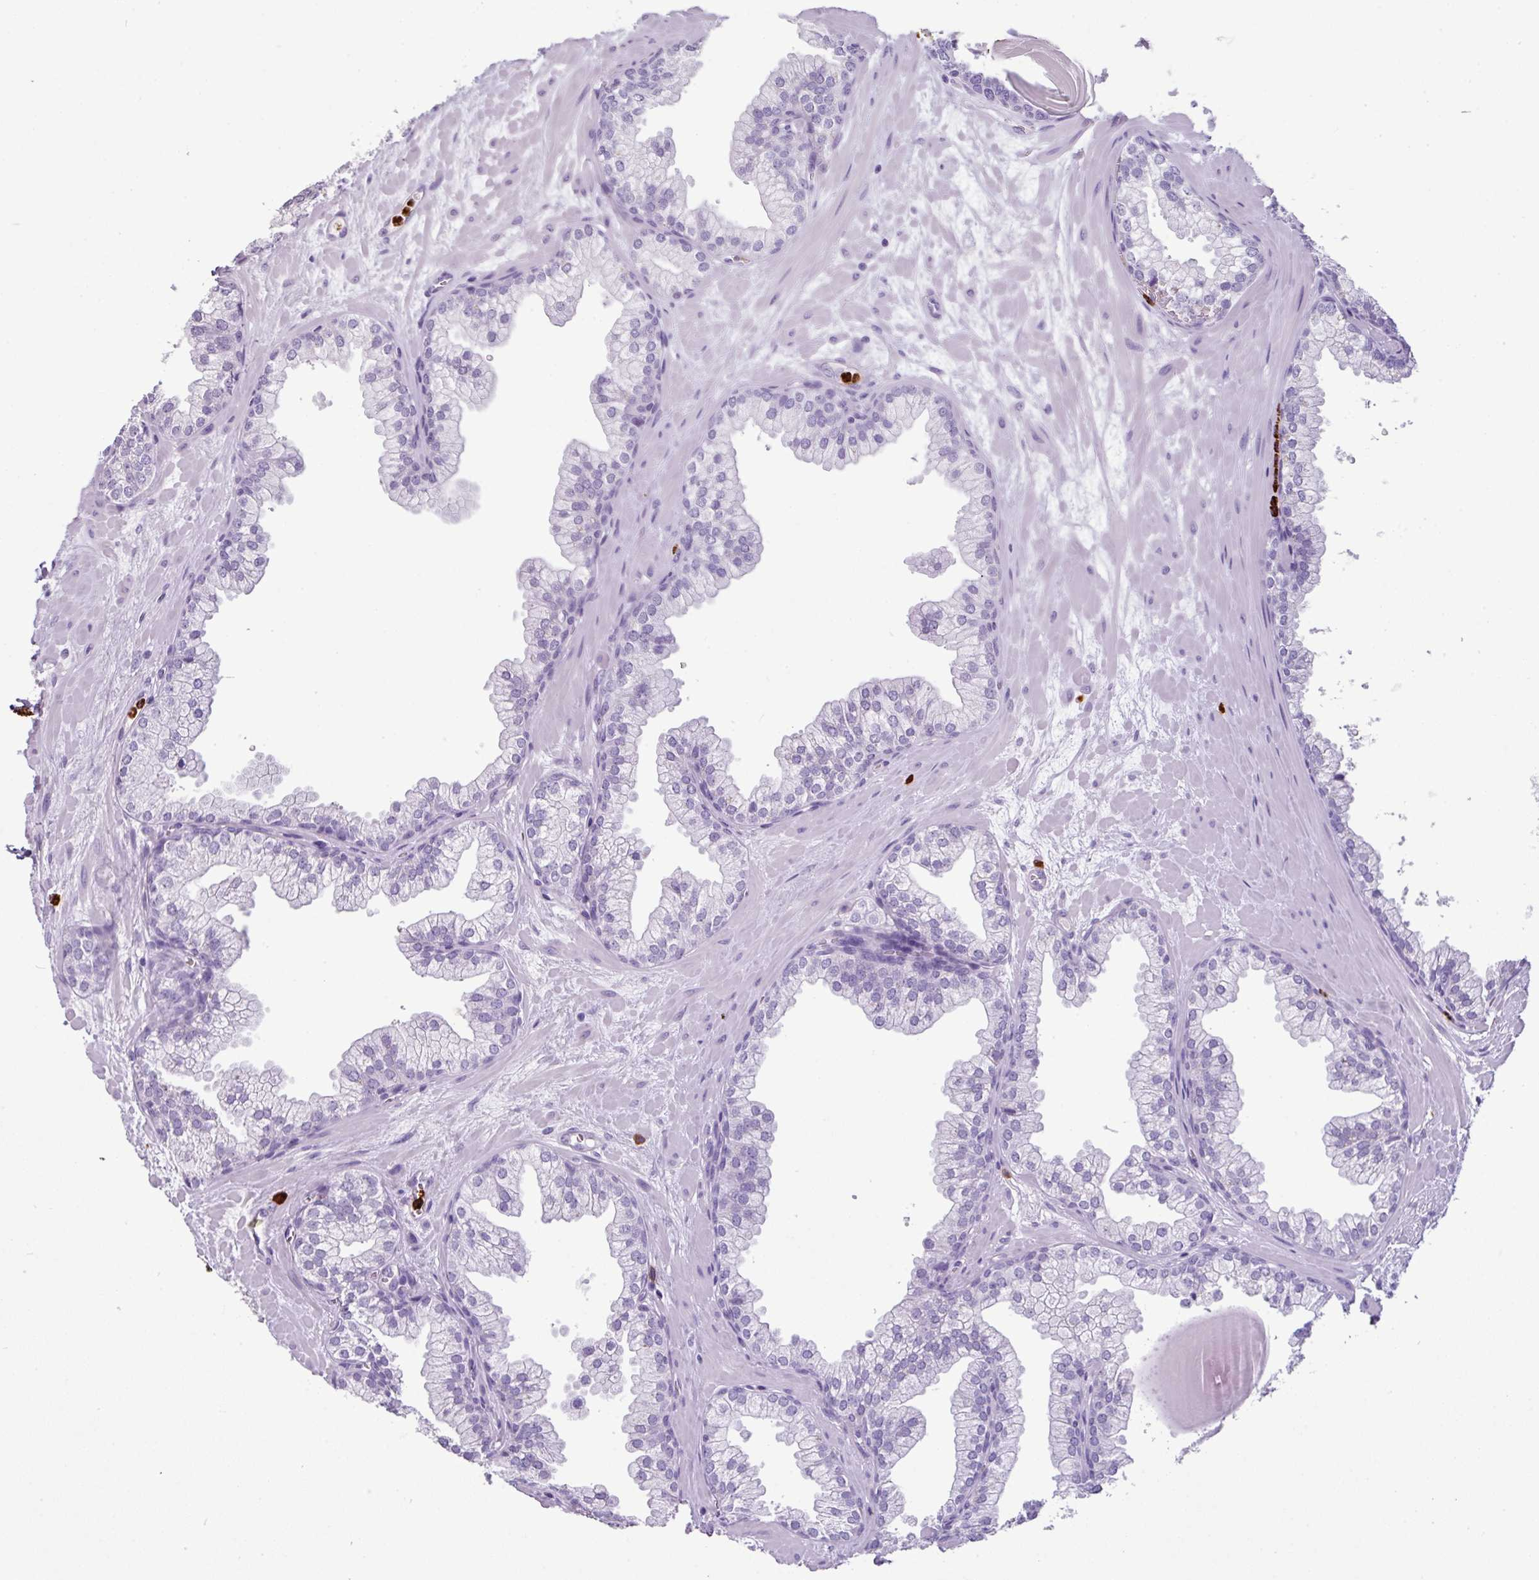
{"staining": {"intensity": "negative", "quantity": "none", "location": "none"}, "tissue": "prostate", "cell_type": "Glandular cells", "image_type": "normal", "snomed": [{"axis": "morphology", "description": "Normal tissue, NOS"}, {"axis": "topography", "description": "Prostate"}, {"axis": "topography", "description": "Peripheral nerve tissue"}], "caption": "High power microscopy histopathology image of an IHC image of benign prostate, revealing no significant staining in glandular cells.", "gene": "CTSG", "patient": {"sex": "male", "age": 61}}